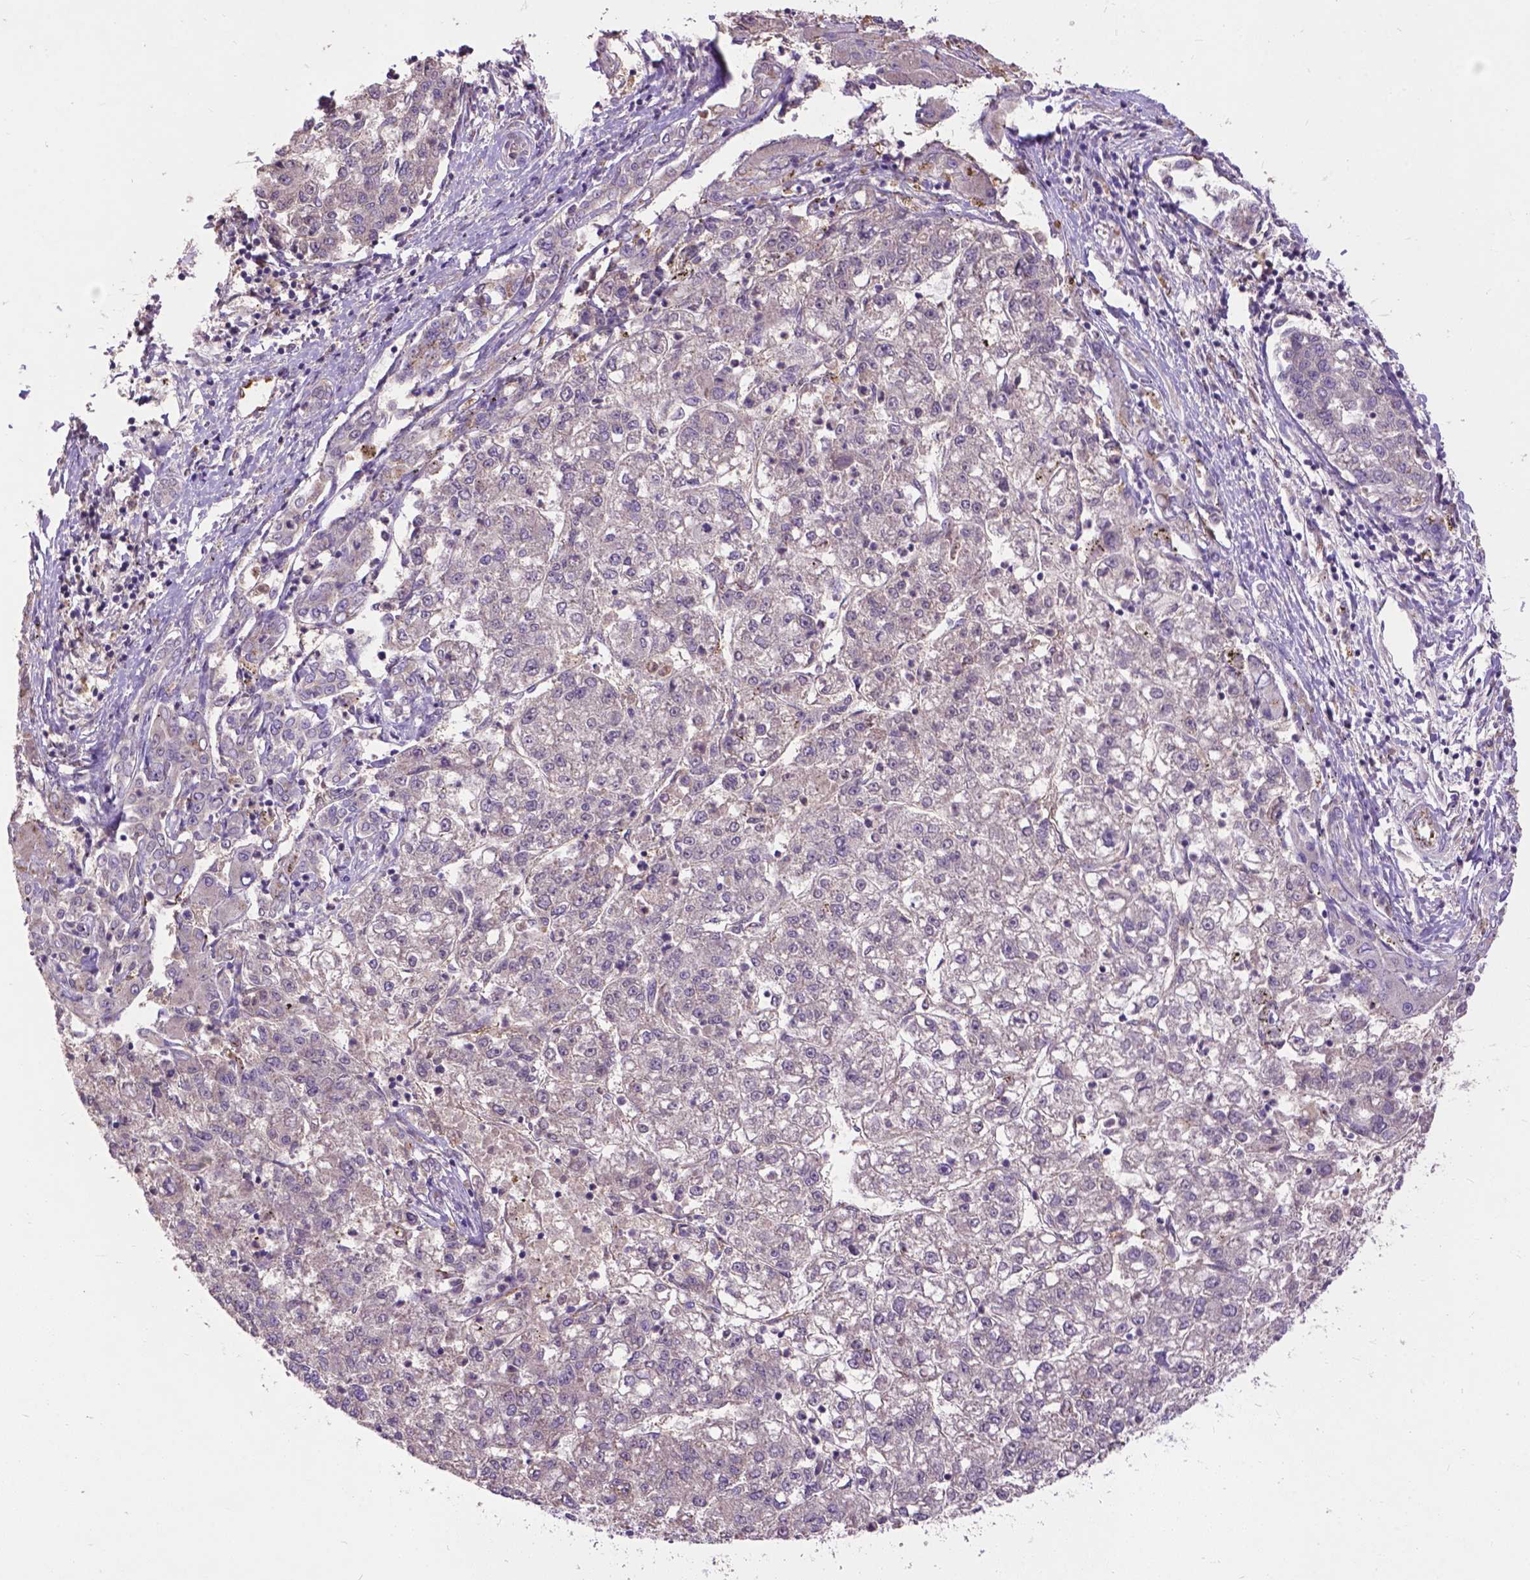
{"staining": {"intensity": "negative", "quantity": "none", "location": "none"}, "tissue": "liver cancer", "cell_type": "Tumor cells", "image_type": "cancer", "snomed": [{"axis": "morphology", "description": "Carcinoma, Hepatocellular, NOS"}, {"axis": "topography", "description": "Liver"}], "caption": "A histopathology image of liver cancer stained for a protein exhibits no brown staining in tumor cells. The staining is performed using DAB (3,3'-diaminobenzidine) brown chromogen with nuclei counter-stained in using hematoxylin.", "gene": "ZNF337", "patient": {"sex": "male", "age": 56}}